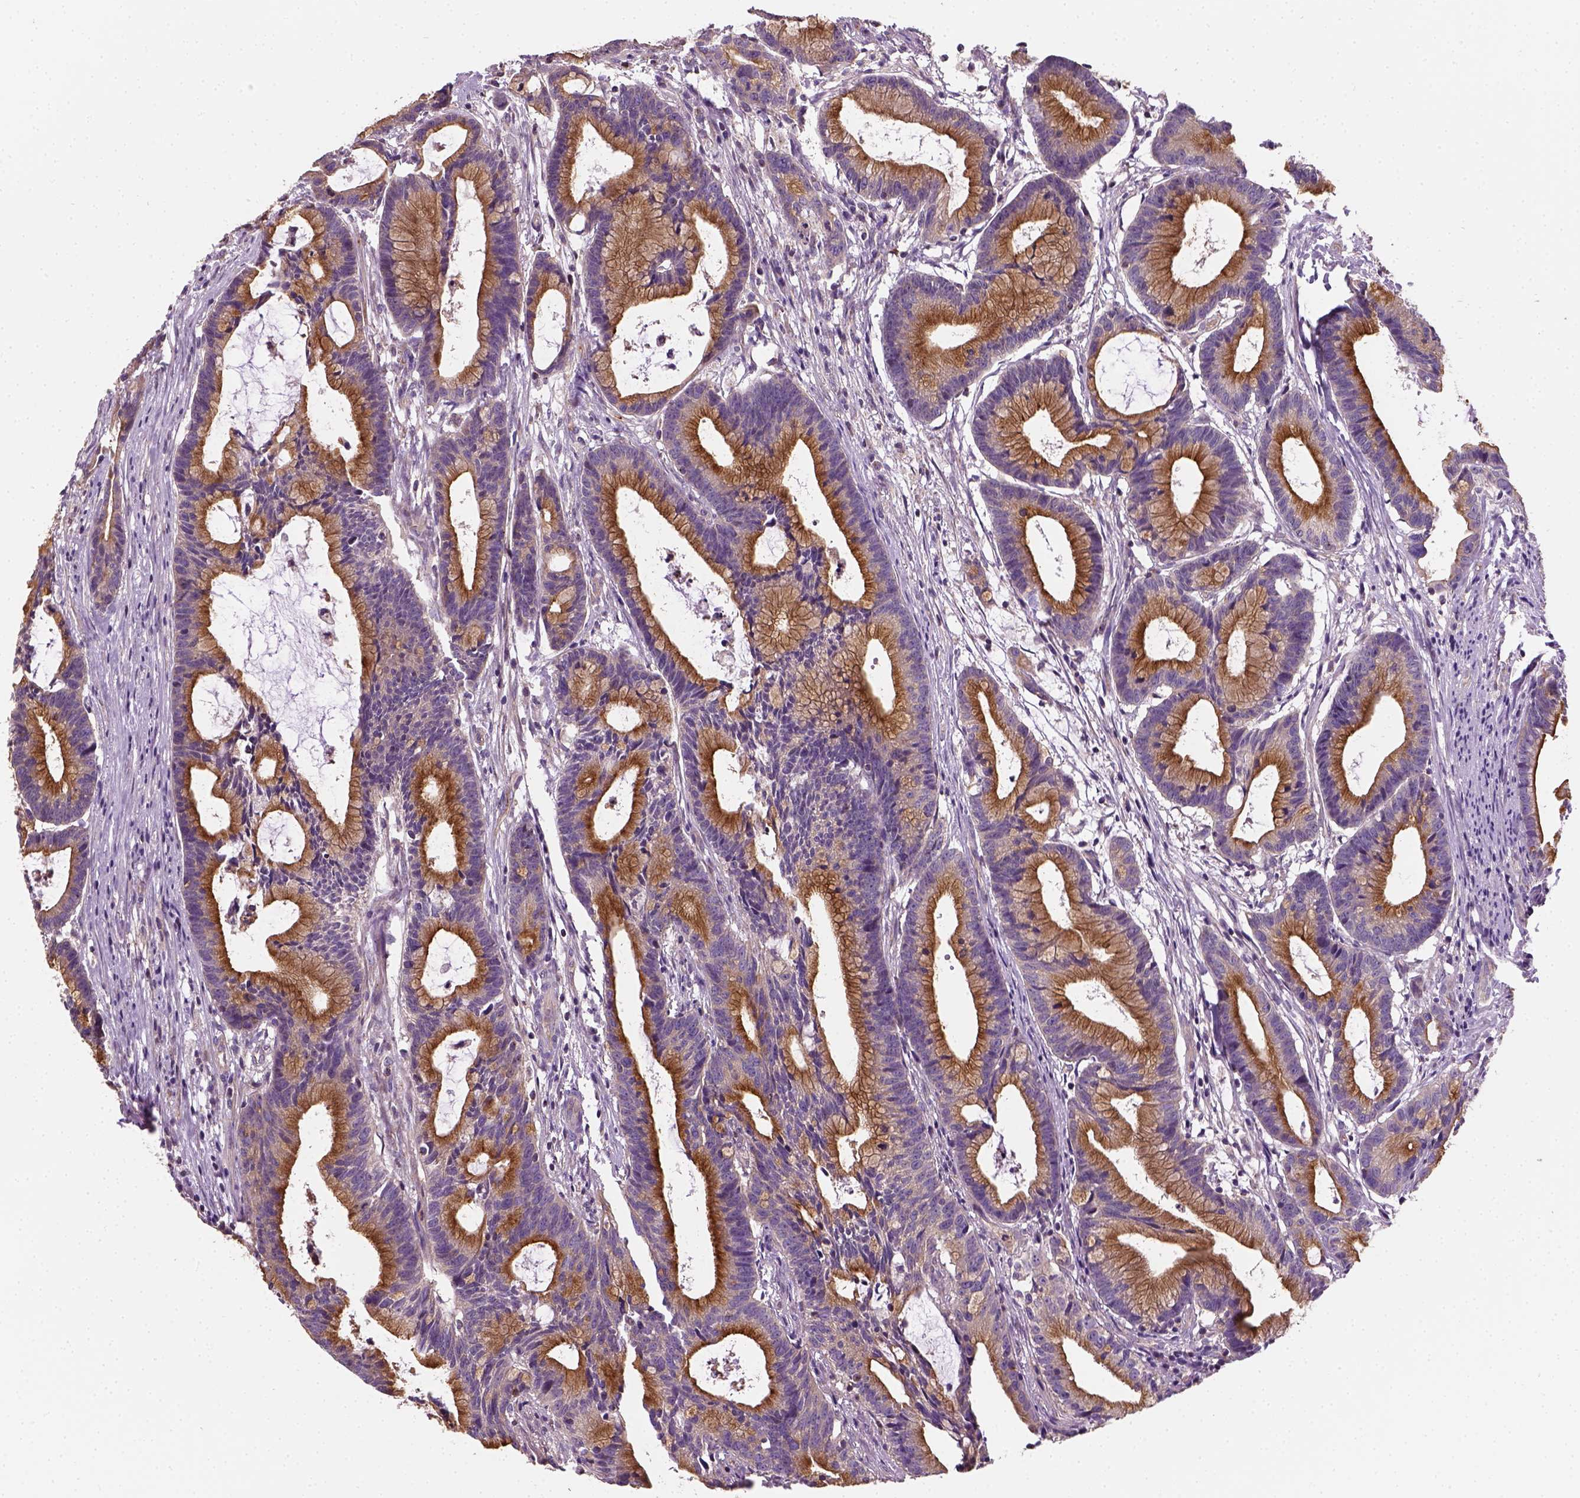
{"staining": {"intensity": "strong", "quantity": "<25%", "location": "cytoplasmic/membranous"}, "tissue": "colorectal cancer", "cell_type": "Tumor cells", "image_type": "cancer", "snomed": [{"axis": "morphology", "description": "Adenocarcinoma, NOS"}, {"axis": "topography", "description": "Colon"}], "caption": "Tumor cells demonstrate strong cytoplasmic/membranous positivity in about <25% of cells in colorectal cancer (adenocarcinoma).", "gene": "CRACR2A", "patient": {"sex": "female", "age": 78}}